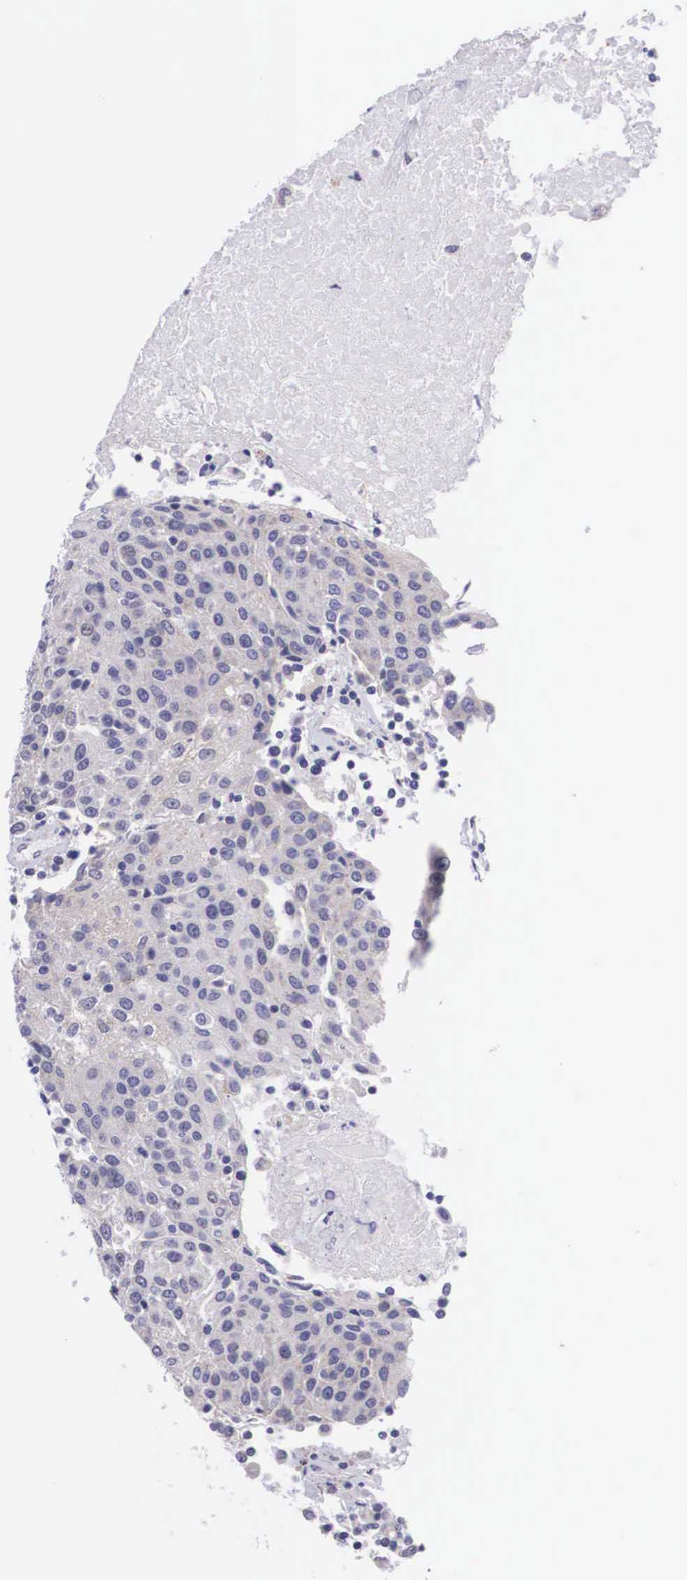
{"staining": {"intensity": "negative", "quantity": "none", "location": "none"}, "tissue": "urothelial cancer", "cell_type": "Tumor cells", "image_type": "cancer", "snomed": [{"axis": "morphology", "description": "Urothelial carcinoma, High grade"}, {"axis": "topography", "description": "Urinary bladder"}], "caption": "This is a photomicrograph of immunohistochemistry staining of high-grade urothelial carcinoma, which shows no staining in tumor cells.", "gene": "ARG2", "patient": {"sex": "female", "age": 85}}